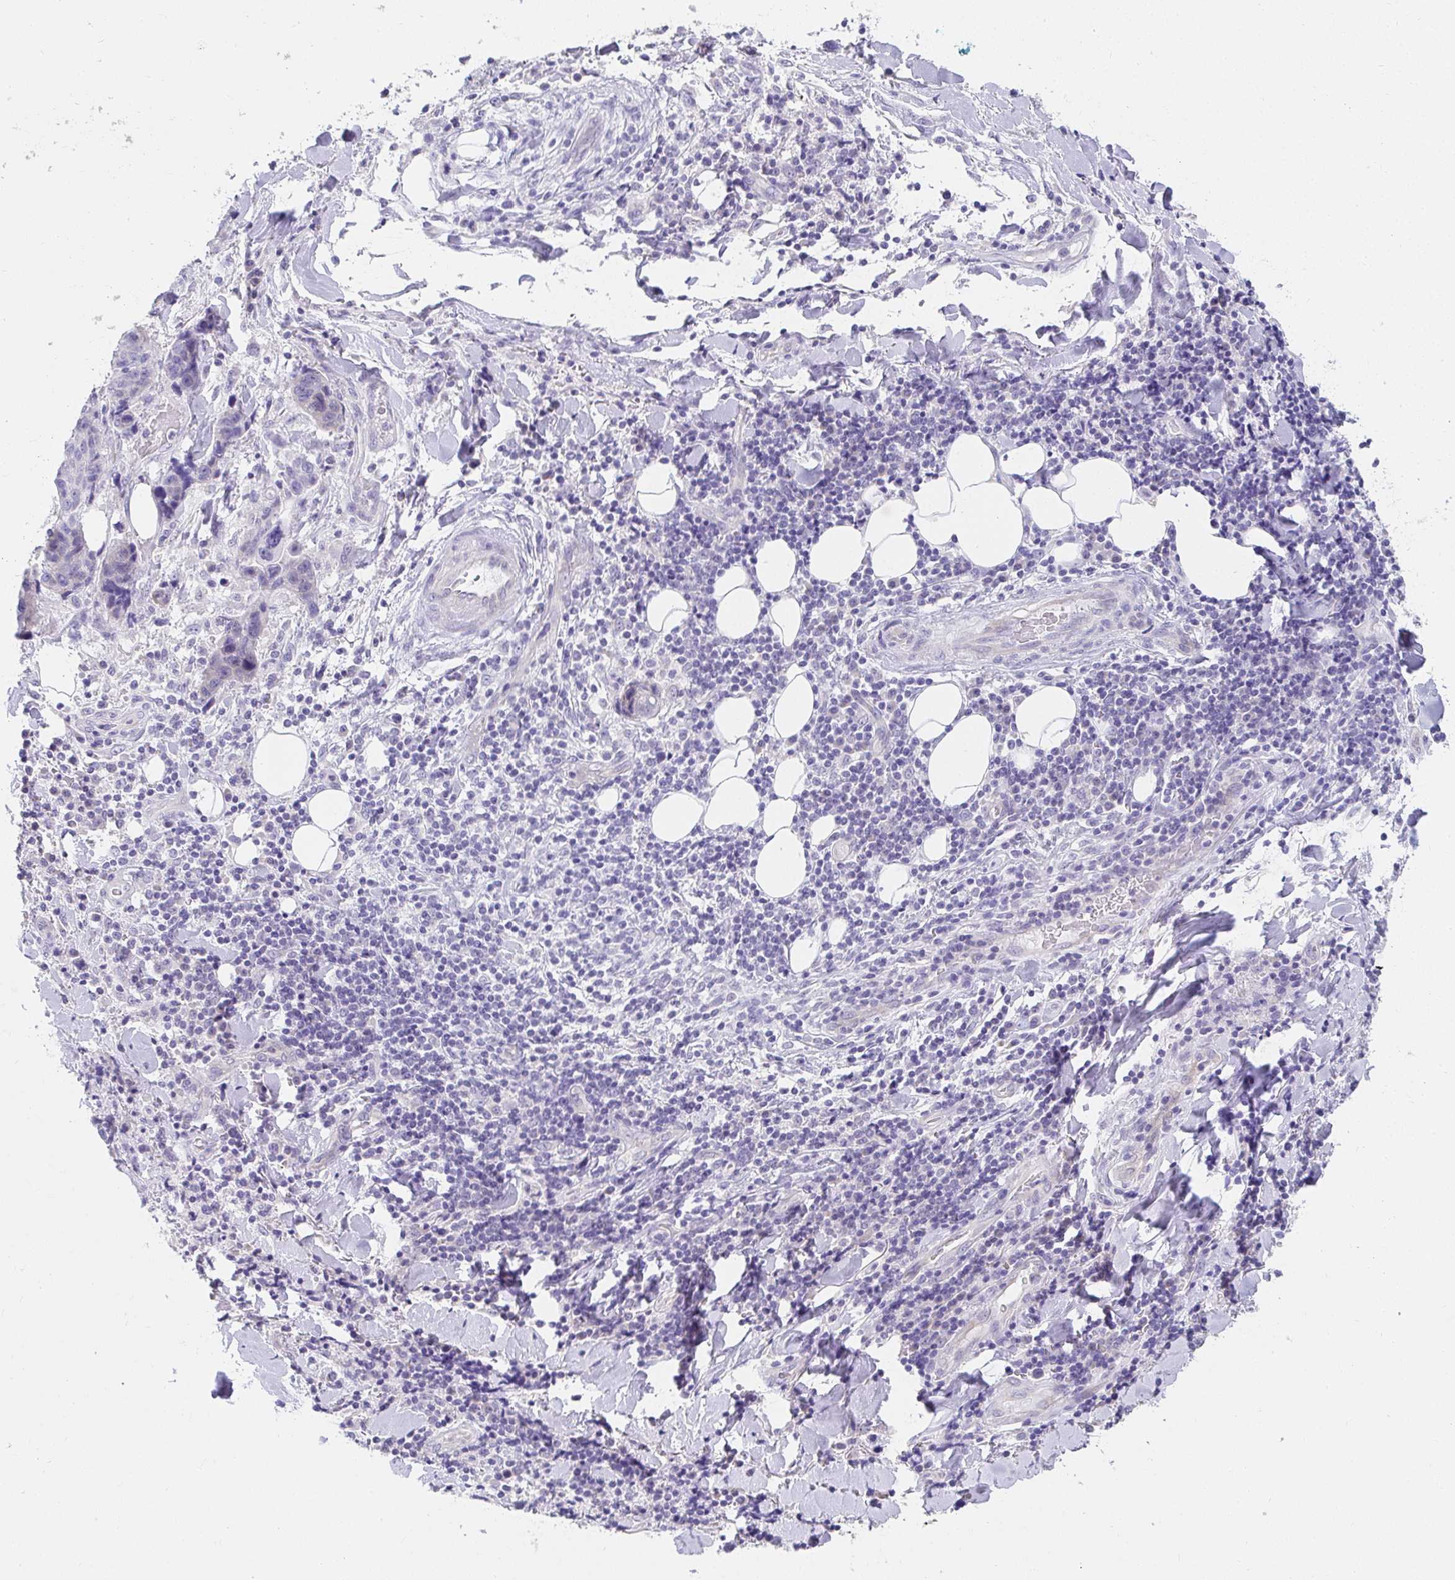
{"staining": {"intensity": "negative", "quantity": "none", "location": "none"}, "tissue": "lung cancer", "cell_type": "Tumor cells", "image_type": "cancer", "snomed": [{"axis": "morphology", "description": "Squamous cell carcinoma, NOS"}, {"axis": "topography", "description": "Lymph node"}, {"axis": "topography", "description": "Lung"}], "caption": "This is an IHC histopathology image of human squamous cell carcinoma (lung). There is no staining in tumor cells.", "gene": "VGLL1", "patient": {"sex": "male", "age": 61}}